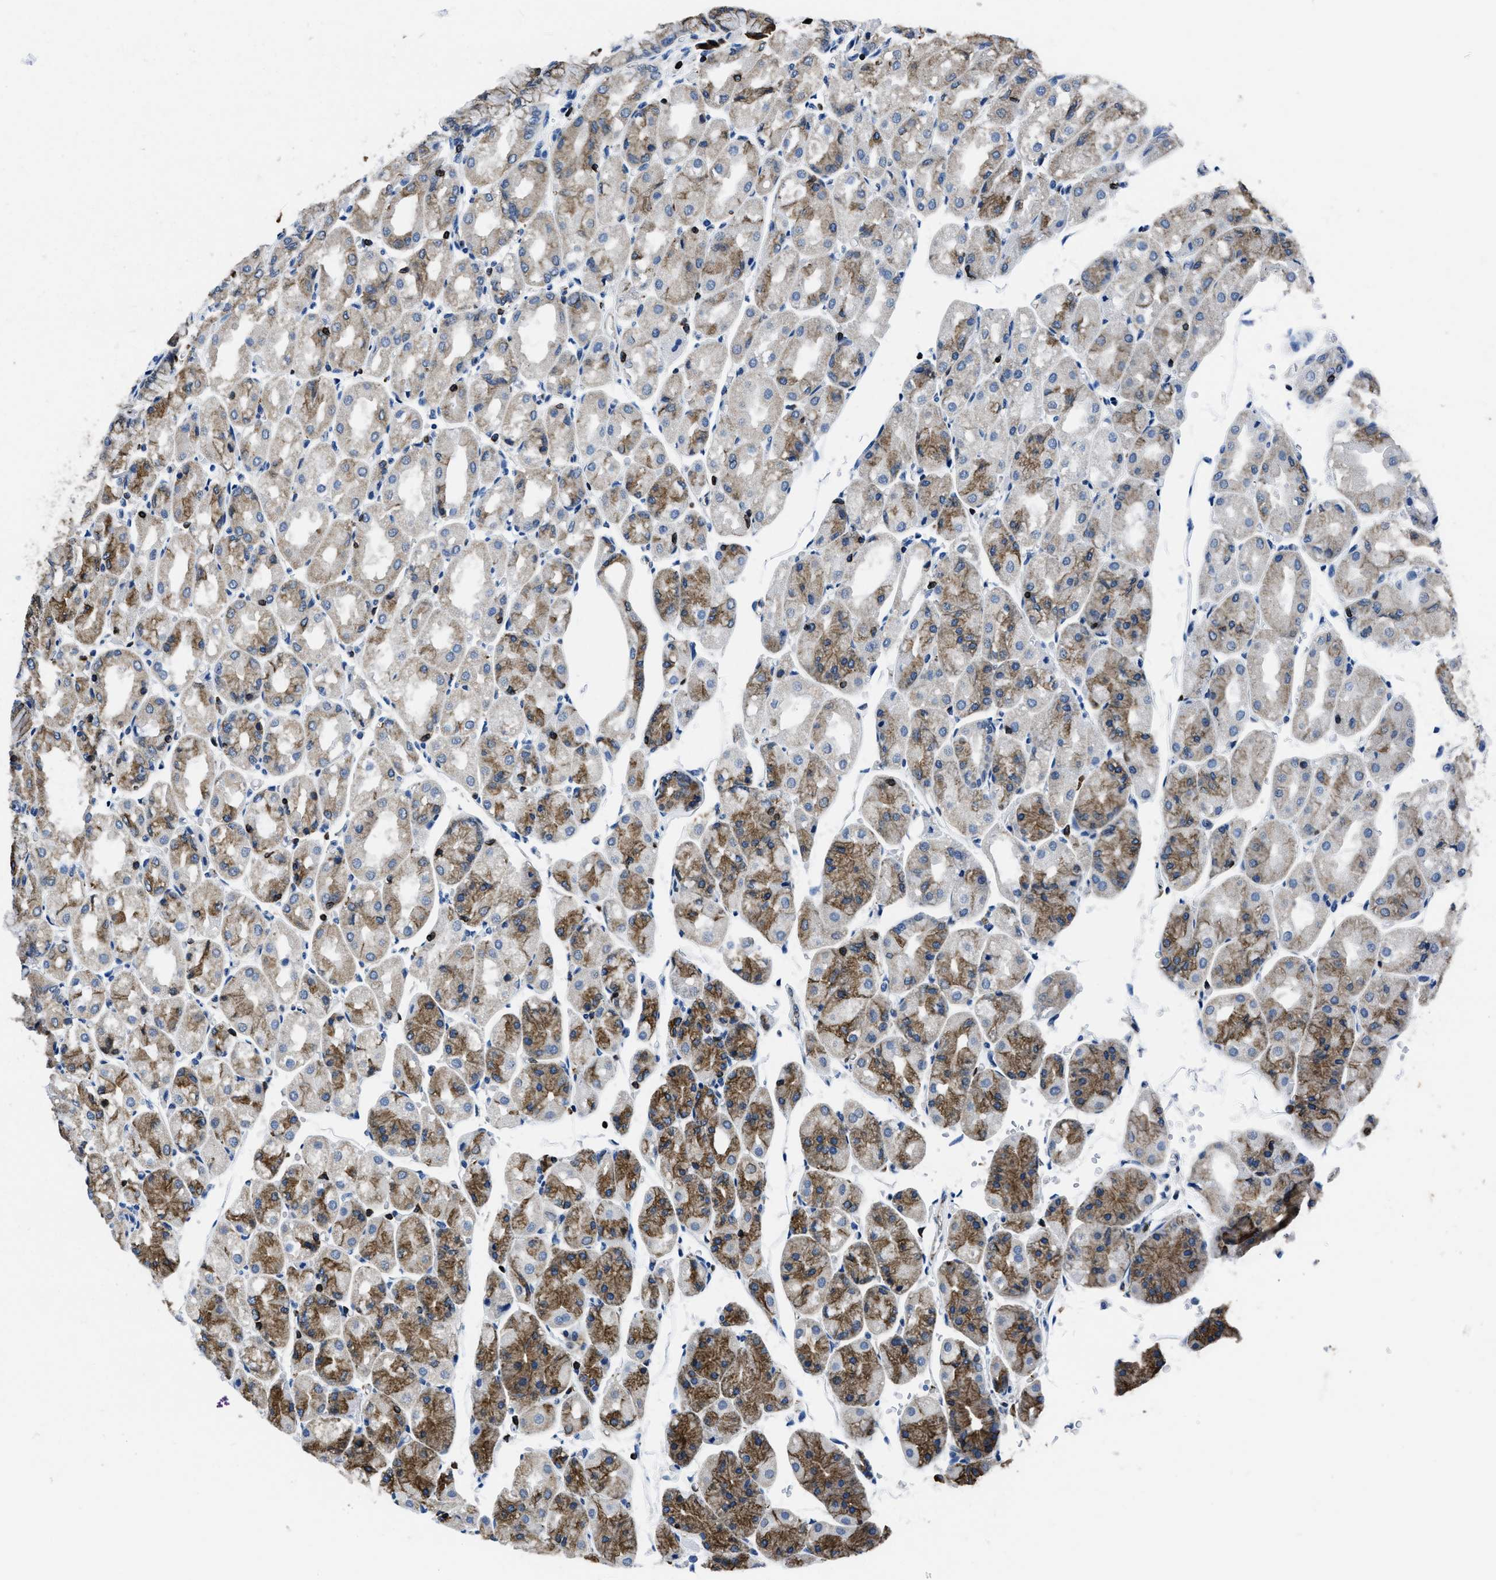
{"staining": {"intensity": "moderate", "quantity": "25%-75%", "location": "cytoplasmic/membranous"}, "tissue": "stomach", "cell_type": "Glandular cells", "image_type": "normal", "snomed": [{"axis": "morphology", "description": "Normal tissue, NOS"}, {"axis": "topography", "description": "Stomach, upper"}], "caption": "An immunohistochemistry histopathology image of normal tissue is shown. Protein staining in brown labels moderate cytoplasmic/membranous positivity in stomach within glandular cells.", "gene": "ITGA3", "patient": {"sex": "male", "age": 72}}